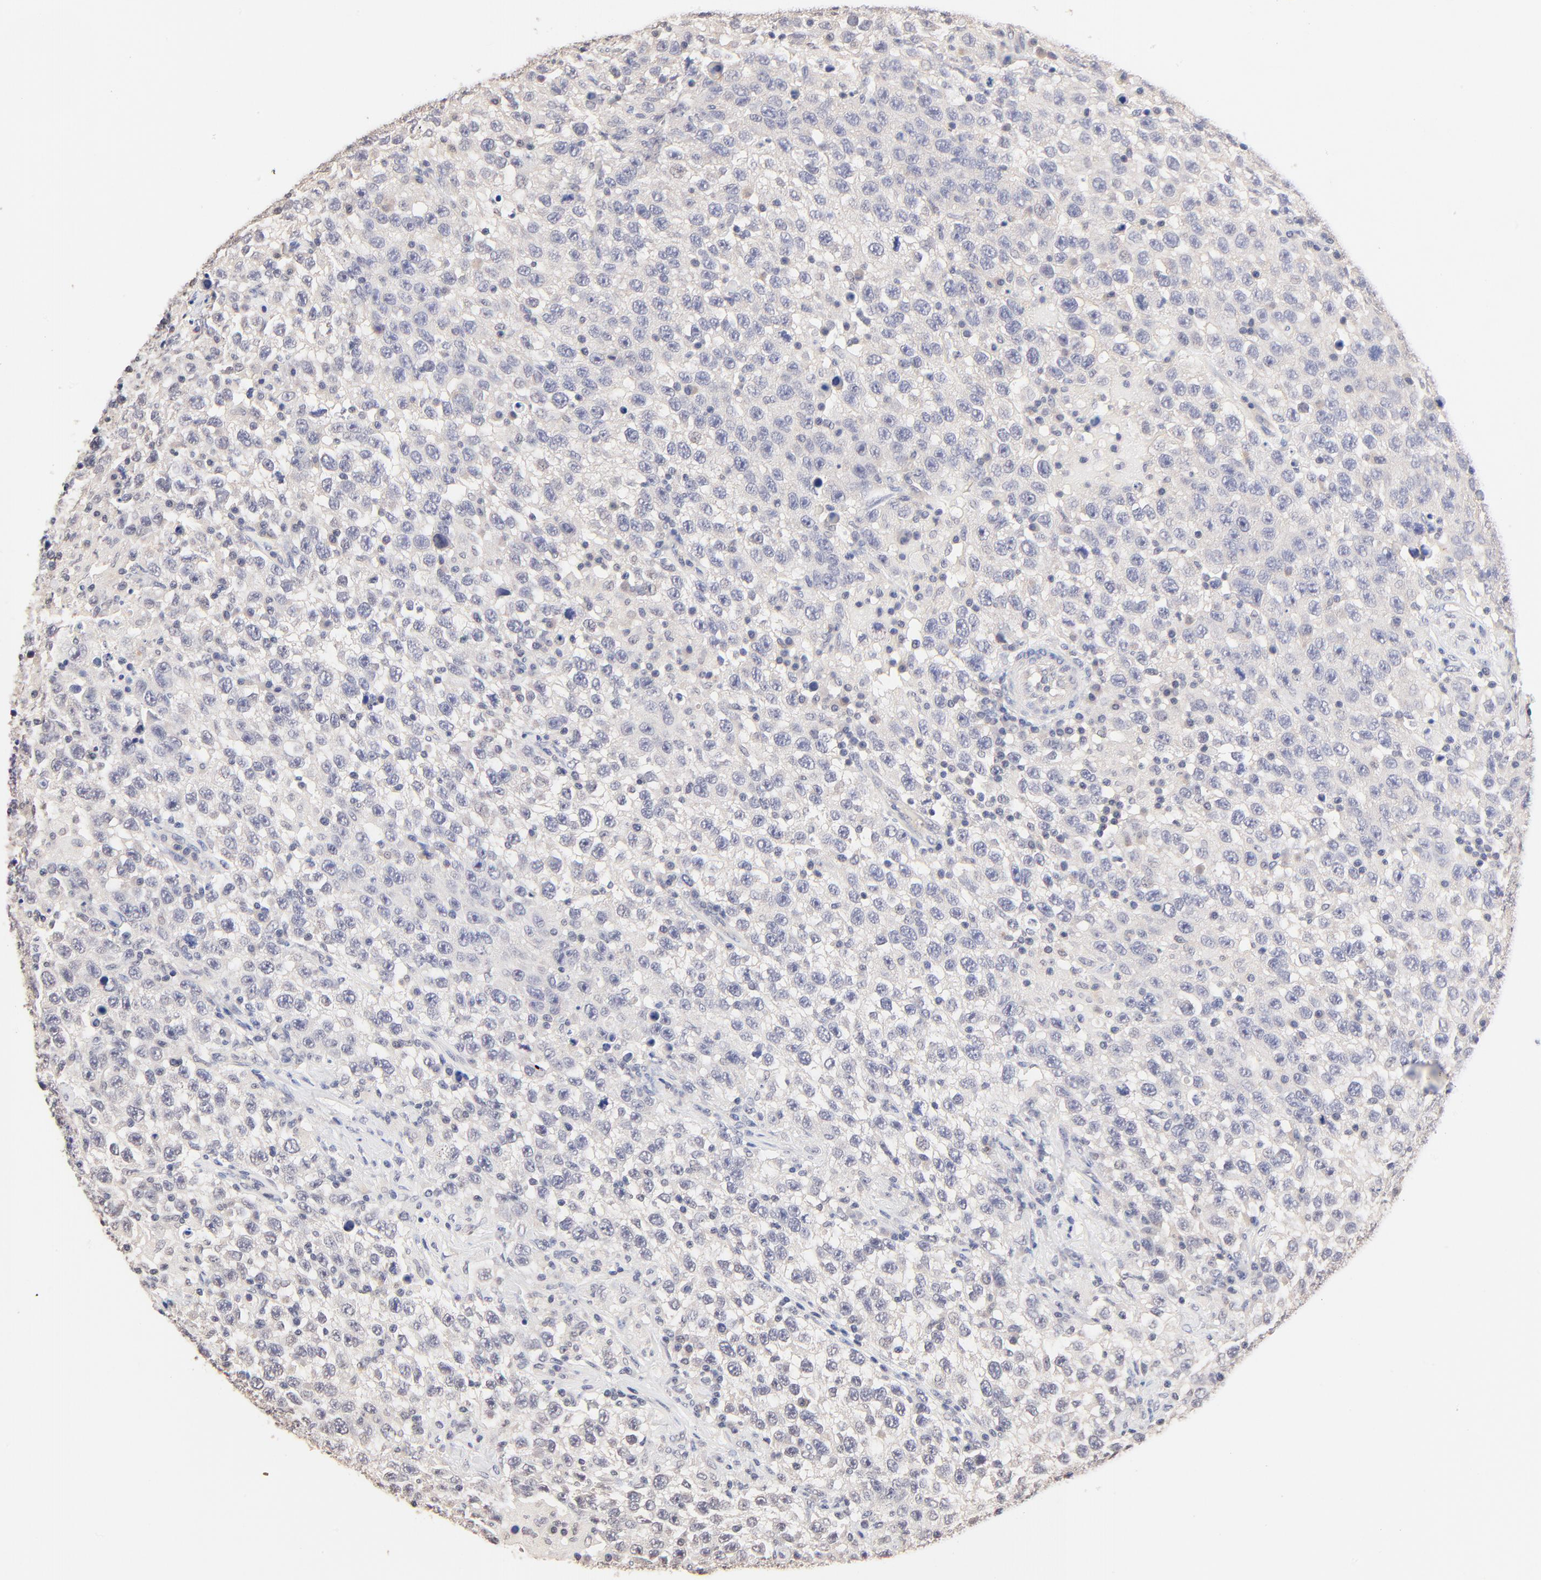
{"staining": {"intensity": "negative", "quantity": "none", "location": "none"}, "tissue": "testis cancer", "cell_type": "Tumor cells", "image_type": "cancer", "snomed": [{"axis": "morphology", "description": "Seminoma, NOS"}, {"axis": "topography", "description": "Testis"}], "caption": "This is an immunohistochemistry (IHC) micrograph of testis cancer. There is no expression in tumor cells.", "gene": "RIBC2", "patient": {"sex": "male", "age": 41}}